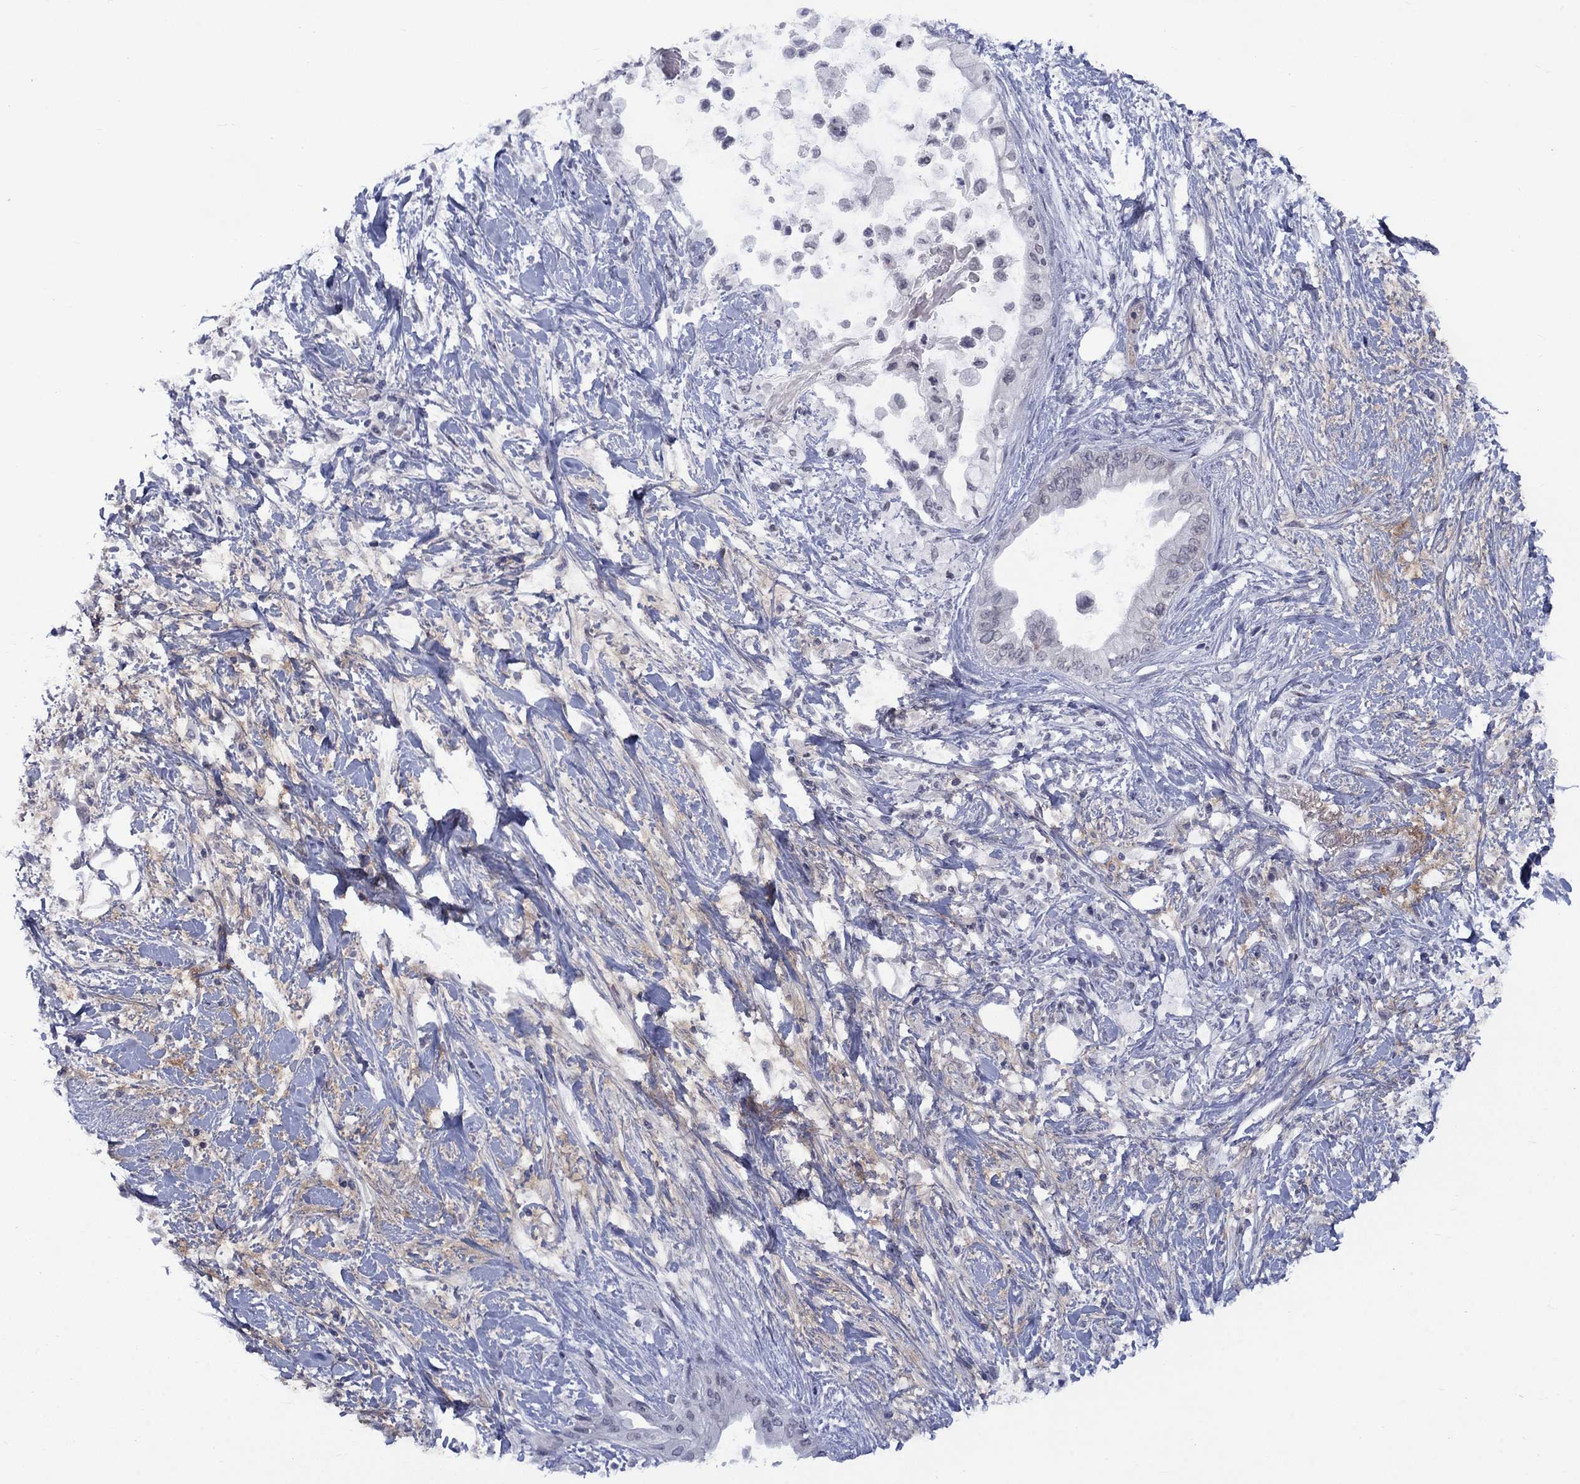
{"staining": {"intensity": "negative", "quantity": "none", "location": "none"}, "tissue": "pancreatic cancer", "cell_type": "Tumor cells", "image_type": "cancer", "snomed": [{"axis": "morphology", "description": "Normal tissue, NOS"}, {"axis": "morphology", "description": "Adenocarcinoma, NOS"}, {"axis": "topography", "description": "Pancreas"}, {"axis": "topography", "description": "Duodenum"}], "caption": "Tumor cells are negative for brown protein staining in pancreatic cancer.", "gene": "NSMF", "patient": {"sex": "female", "age": 60}}